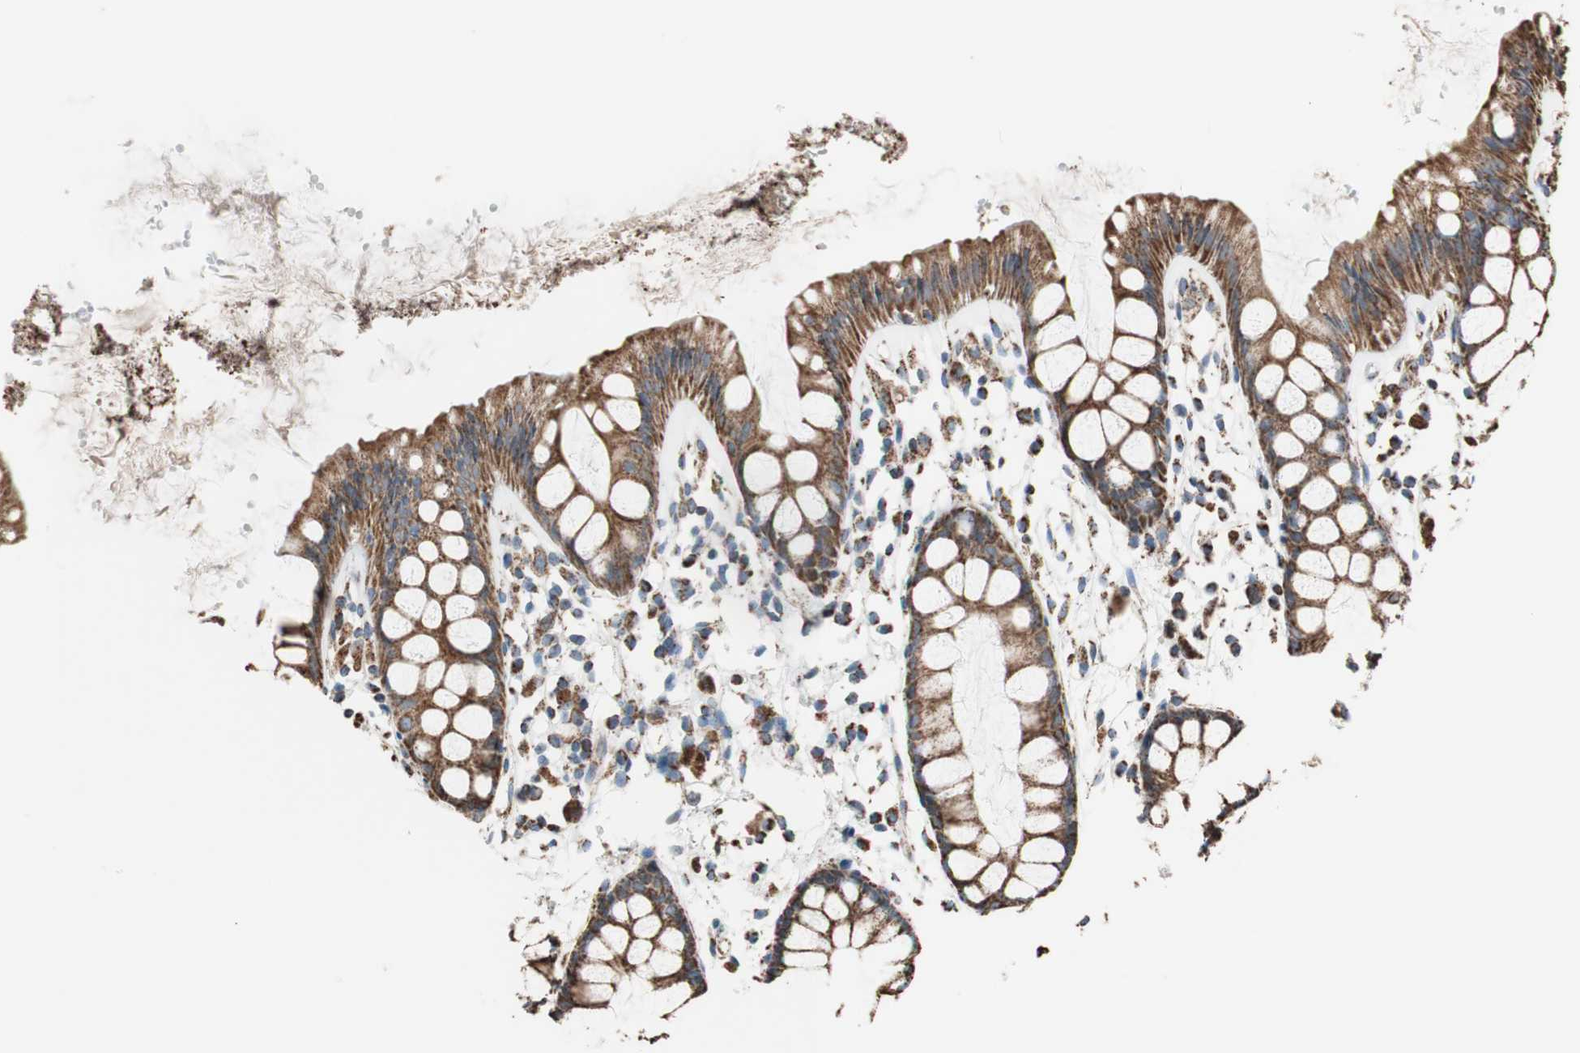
{"staining": {"intensity": "strong", "quantity": ">75%", "location": "cytoplasmic/membranous"}, "tissue": "rectum", "cell_type": "Glandular cells", "image_type": "normal", "snomed": [{"axis": "morphology", "description": "Normal tissue, NOS"}, {"axis": "topography", "description": "Rectum"}], "caption": "DAB immunohistochemical staining of normal rectum shows strong cytoplasmic/membranous protein staining in about >75% of glandular cells.", "gene": "PCSK4", "patient": {"sex": "female", "age": 66}}